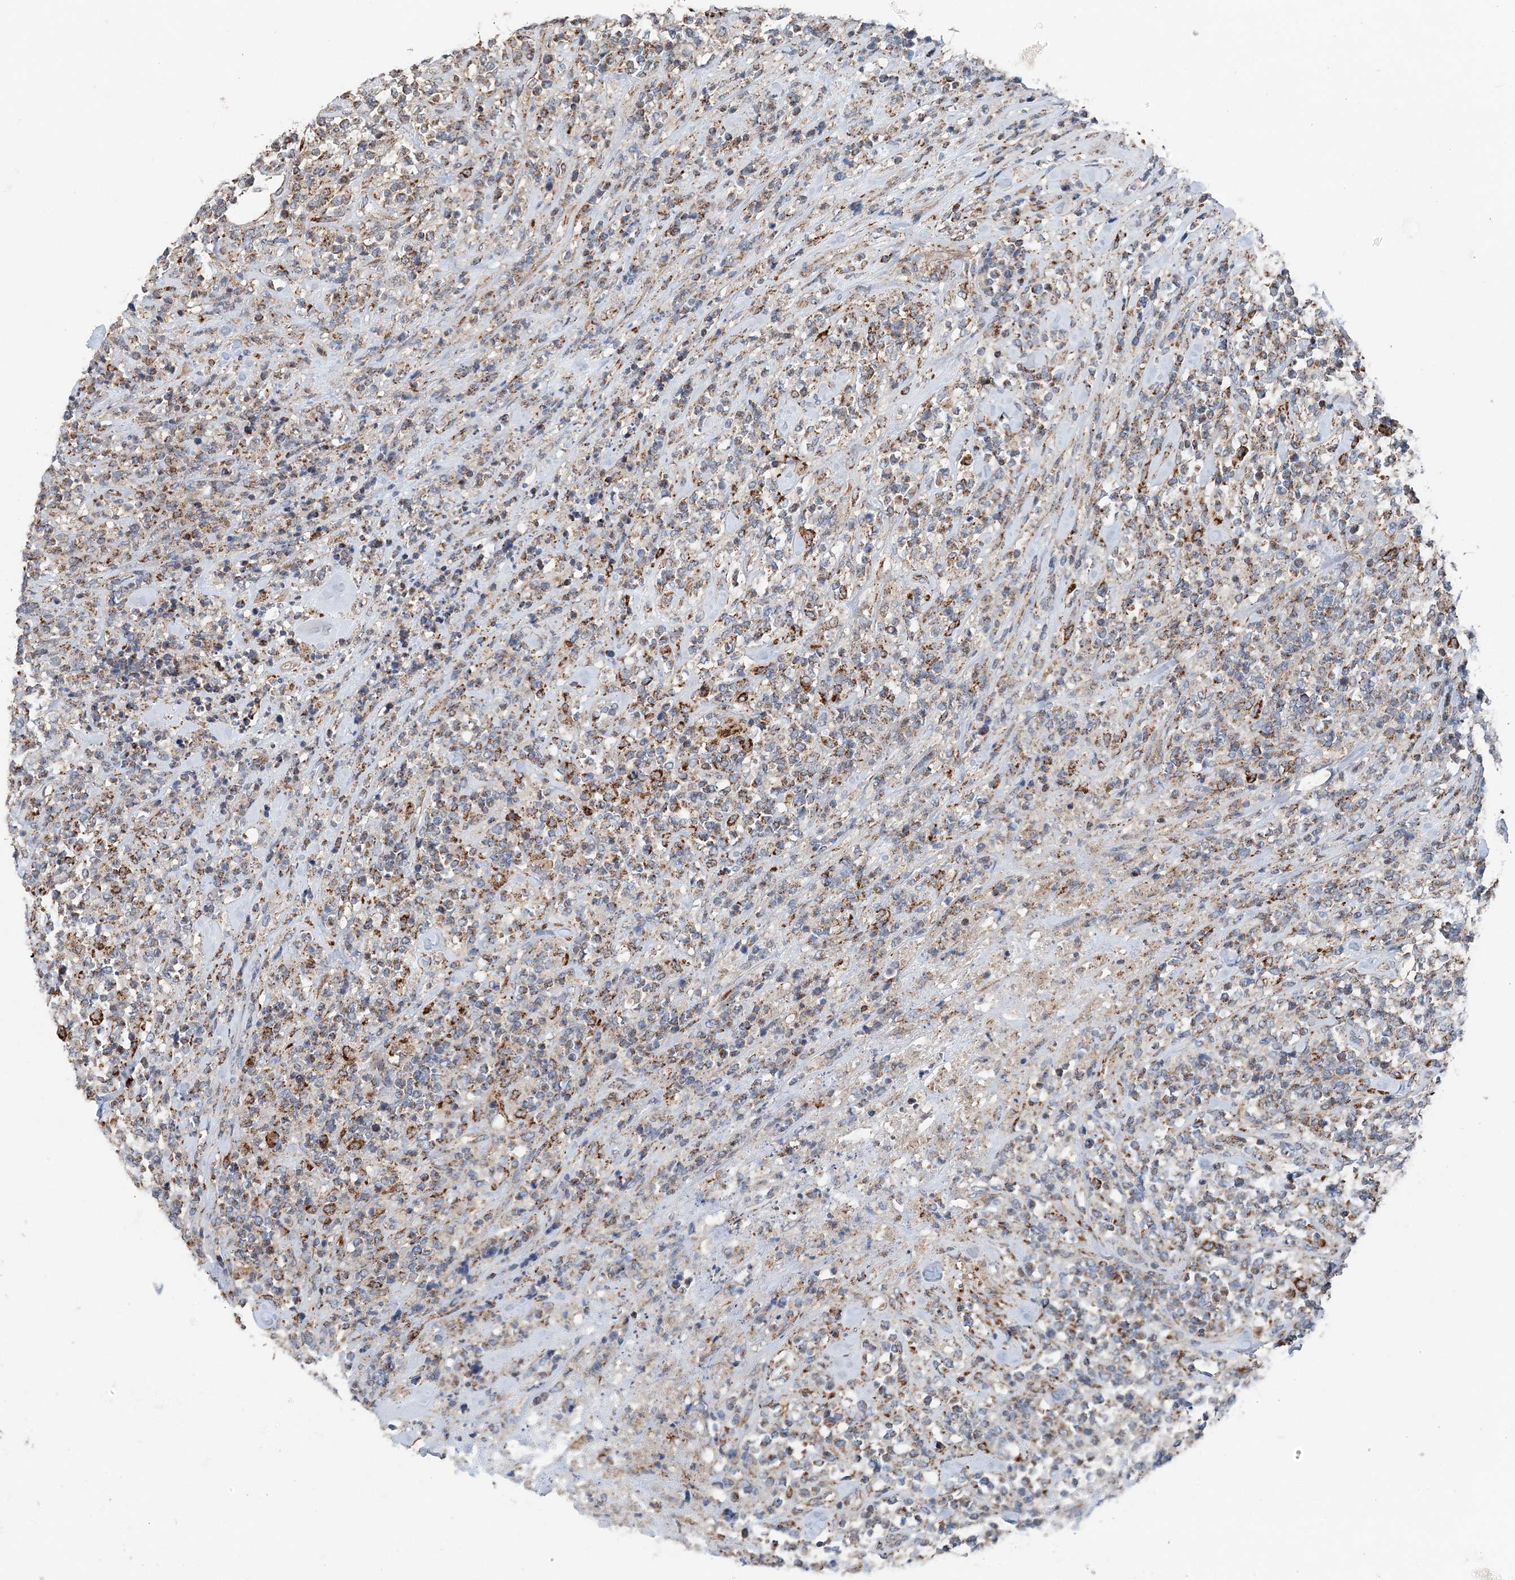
{"staining": {"intensity": "moderate", "quantity": "<25%", "location": "cytoplasmic/membranous"}, "tissue": "lymphoma", "cell_type": "Tumor cells", "image_type": "cancer", "snomed": [{"axis": "morphology", "description": "Malignant lymphoma, non-Hodgkin's type, High grade"}, {"axis": "topography", "description": "Soft tissue"}], "caption": "Tumor cells demonstrate low levels of moderate cytoplasmic/membranous positivity in approximately <25% of cells in high-grade malignant lymphoma, non-Hodgkin's type.", "gene": "SPRY2", "patient": {"sex": "male", "age": 18}}